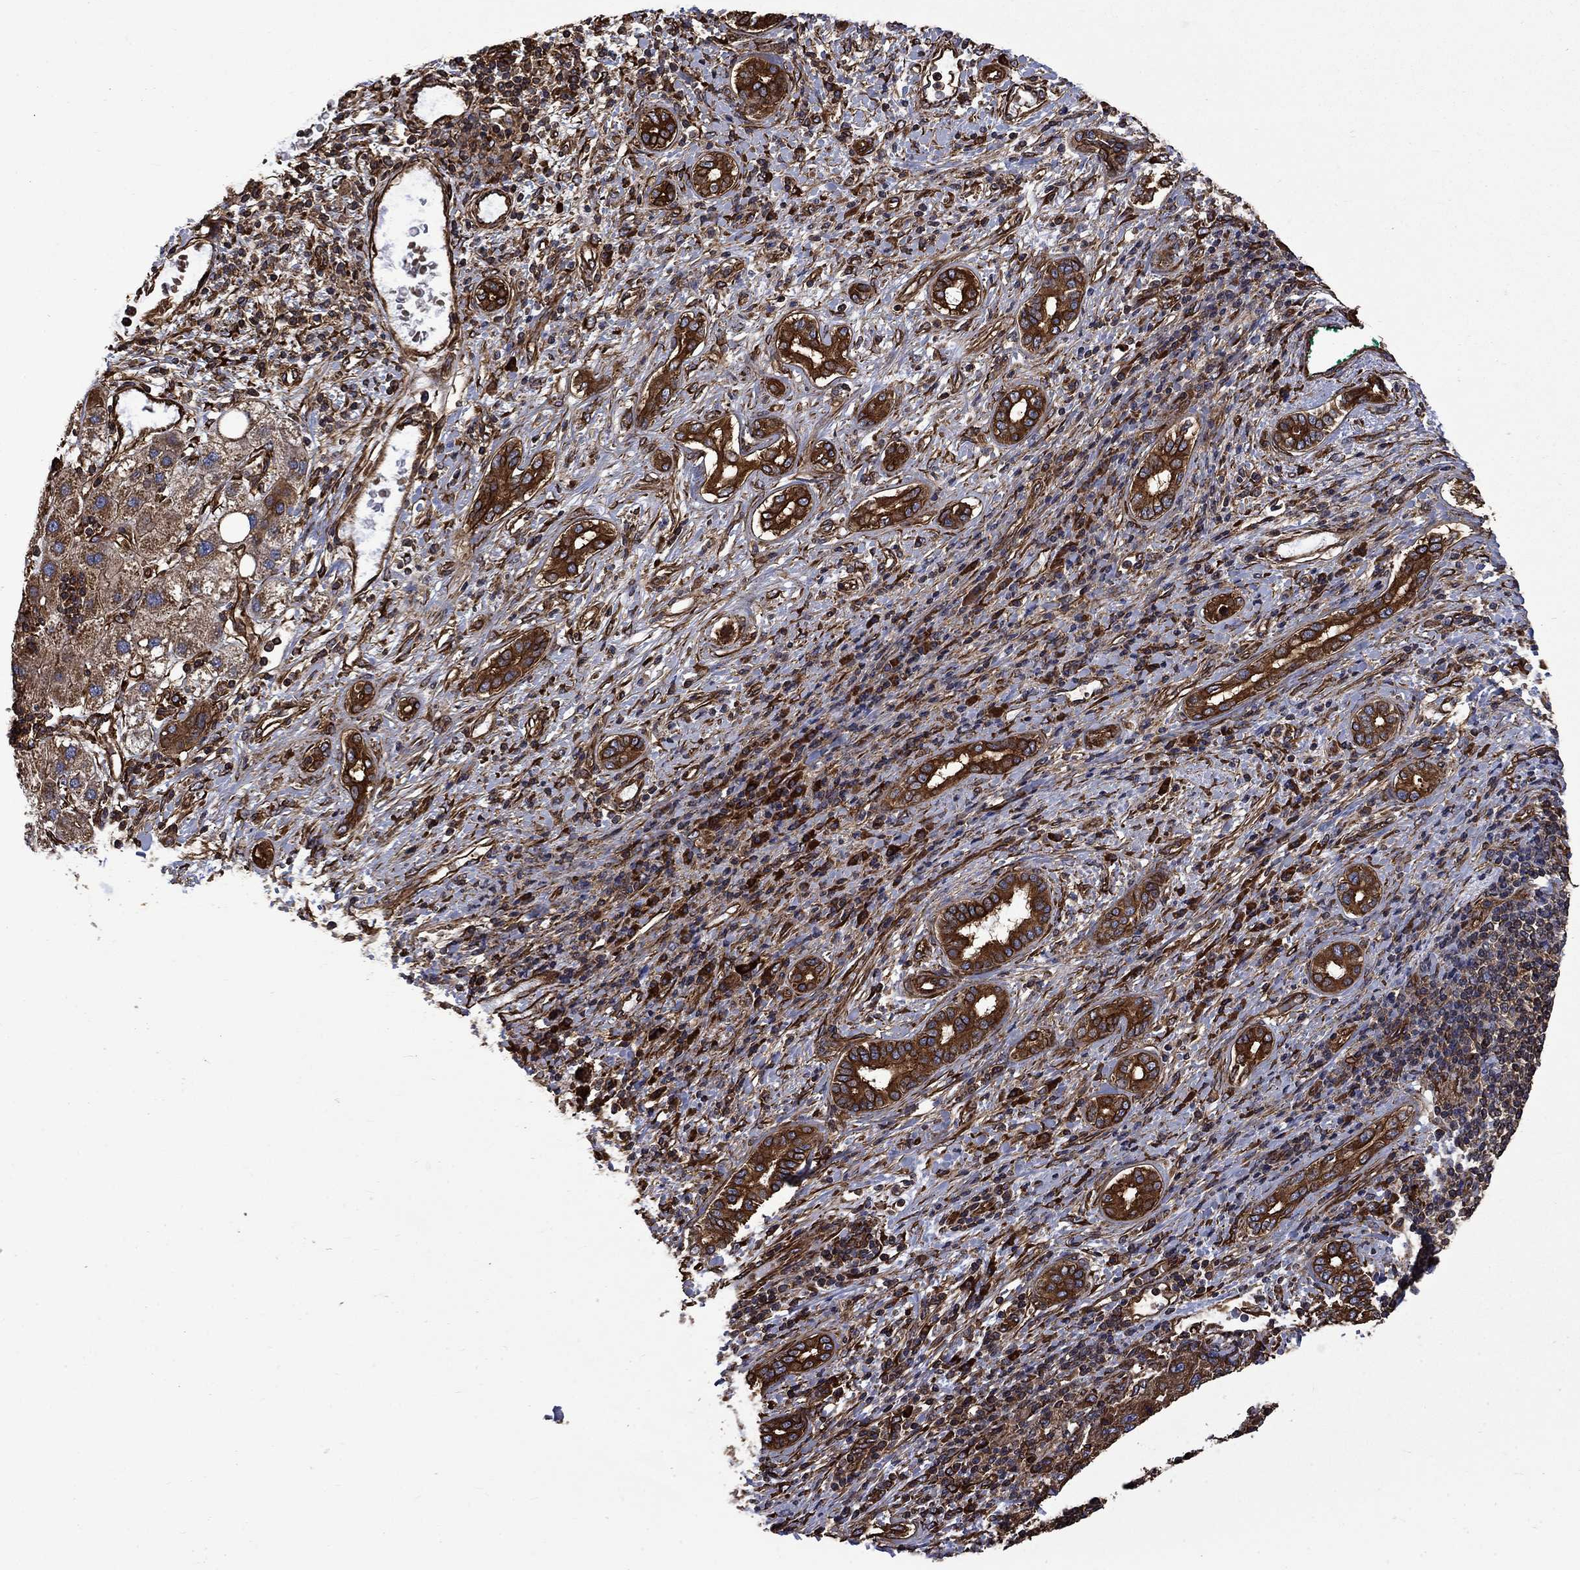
{"staining": {"intensity": "strong", "quantity": ">75%", "location": "cytoplasmic/membranous"}, "tissue": "liver cancer", "cell_type": "Tumor cells", "image_type": "cancer", "snomed": [{"axis": "morphology", "description": "Carcinoma, Hepatocellular, NOS"}, {"axis": "topography", "description": "Liver"}], "caption": "Immunohistochemical staining of human hepatocellular carcinoma (liver) exhibits high levels of strong cytoplasmic/membranous protein positivity in about >75% of tumor cells. (DAB IHC with brightfield microscopy, high magnification).", "gene": "CUTC", "patient": {"sex": "male", "age": 65}}